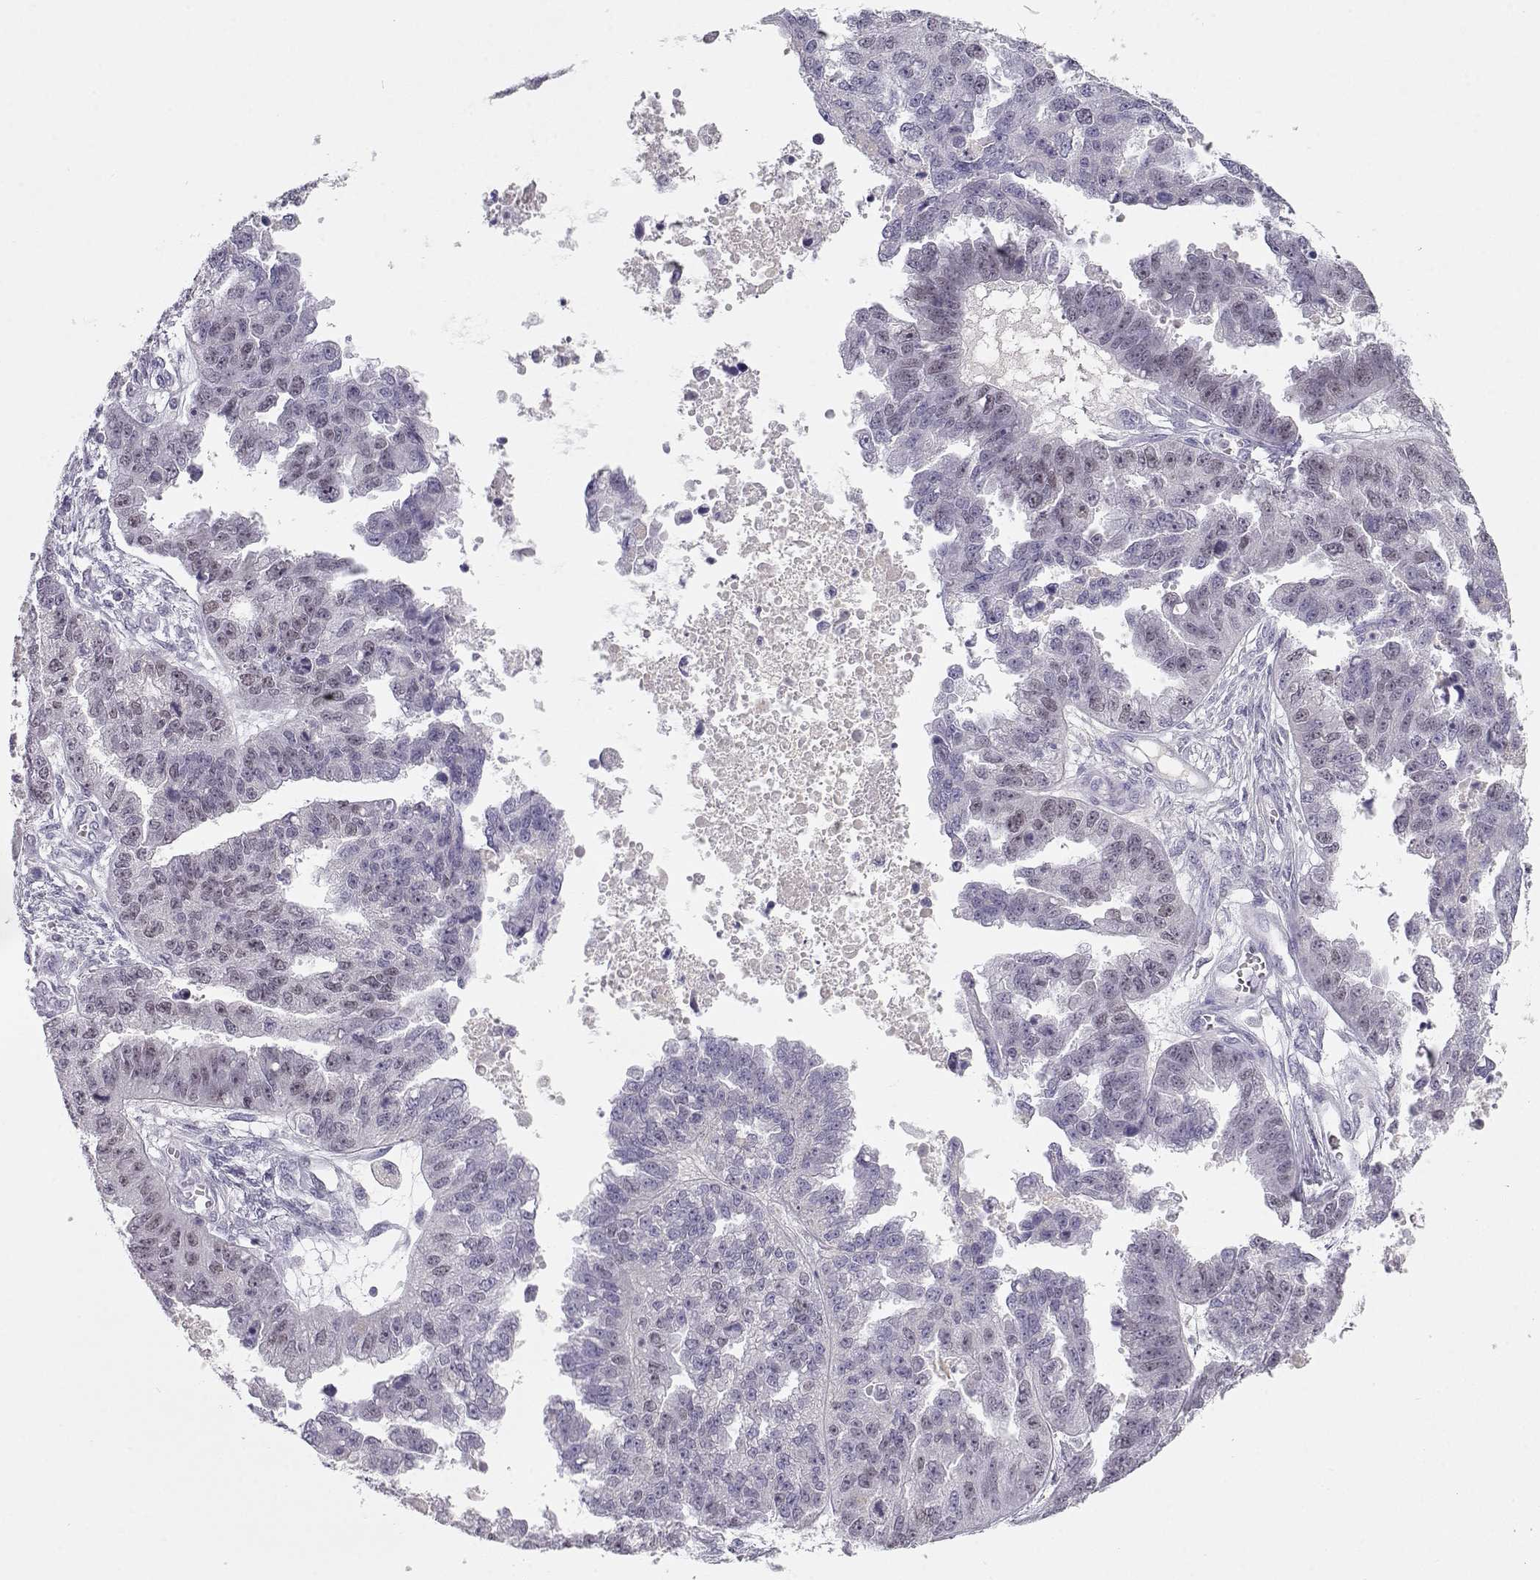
{"staining": {"intensity": "weak", "quantity": "<25%", "location": "nuclear"}, "tissue": "ovarian cancer", "cell_type": "Tumor cells", "image_type": "cancer", "snomed": [{"axis": "morphology", "description": "Cystadenocarcinoma, serous, NOS"}, {"axis": "topography", "description": "Ovary"}], "caption": "Immunohistochemistry histopathology image of human ovarian cancer (serous cystadenocarcinoma) stained for a protein (brown), which demonstrates no positivity in tumor cells.", "gene": "OPN5", "patient": {"sex": "female", "age": 58}}